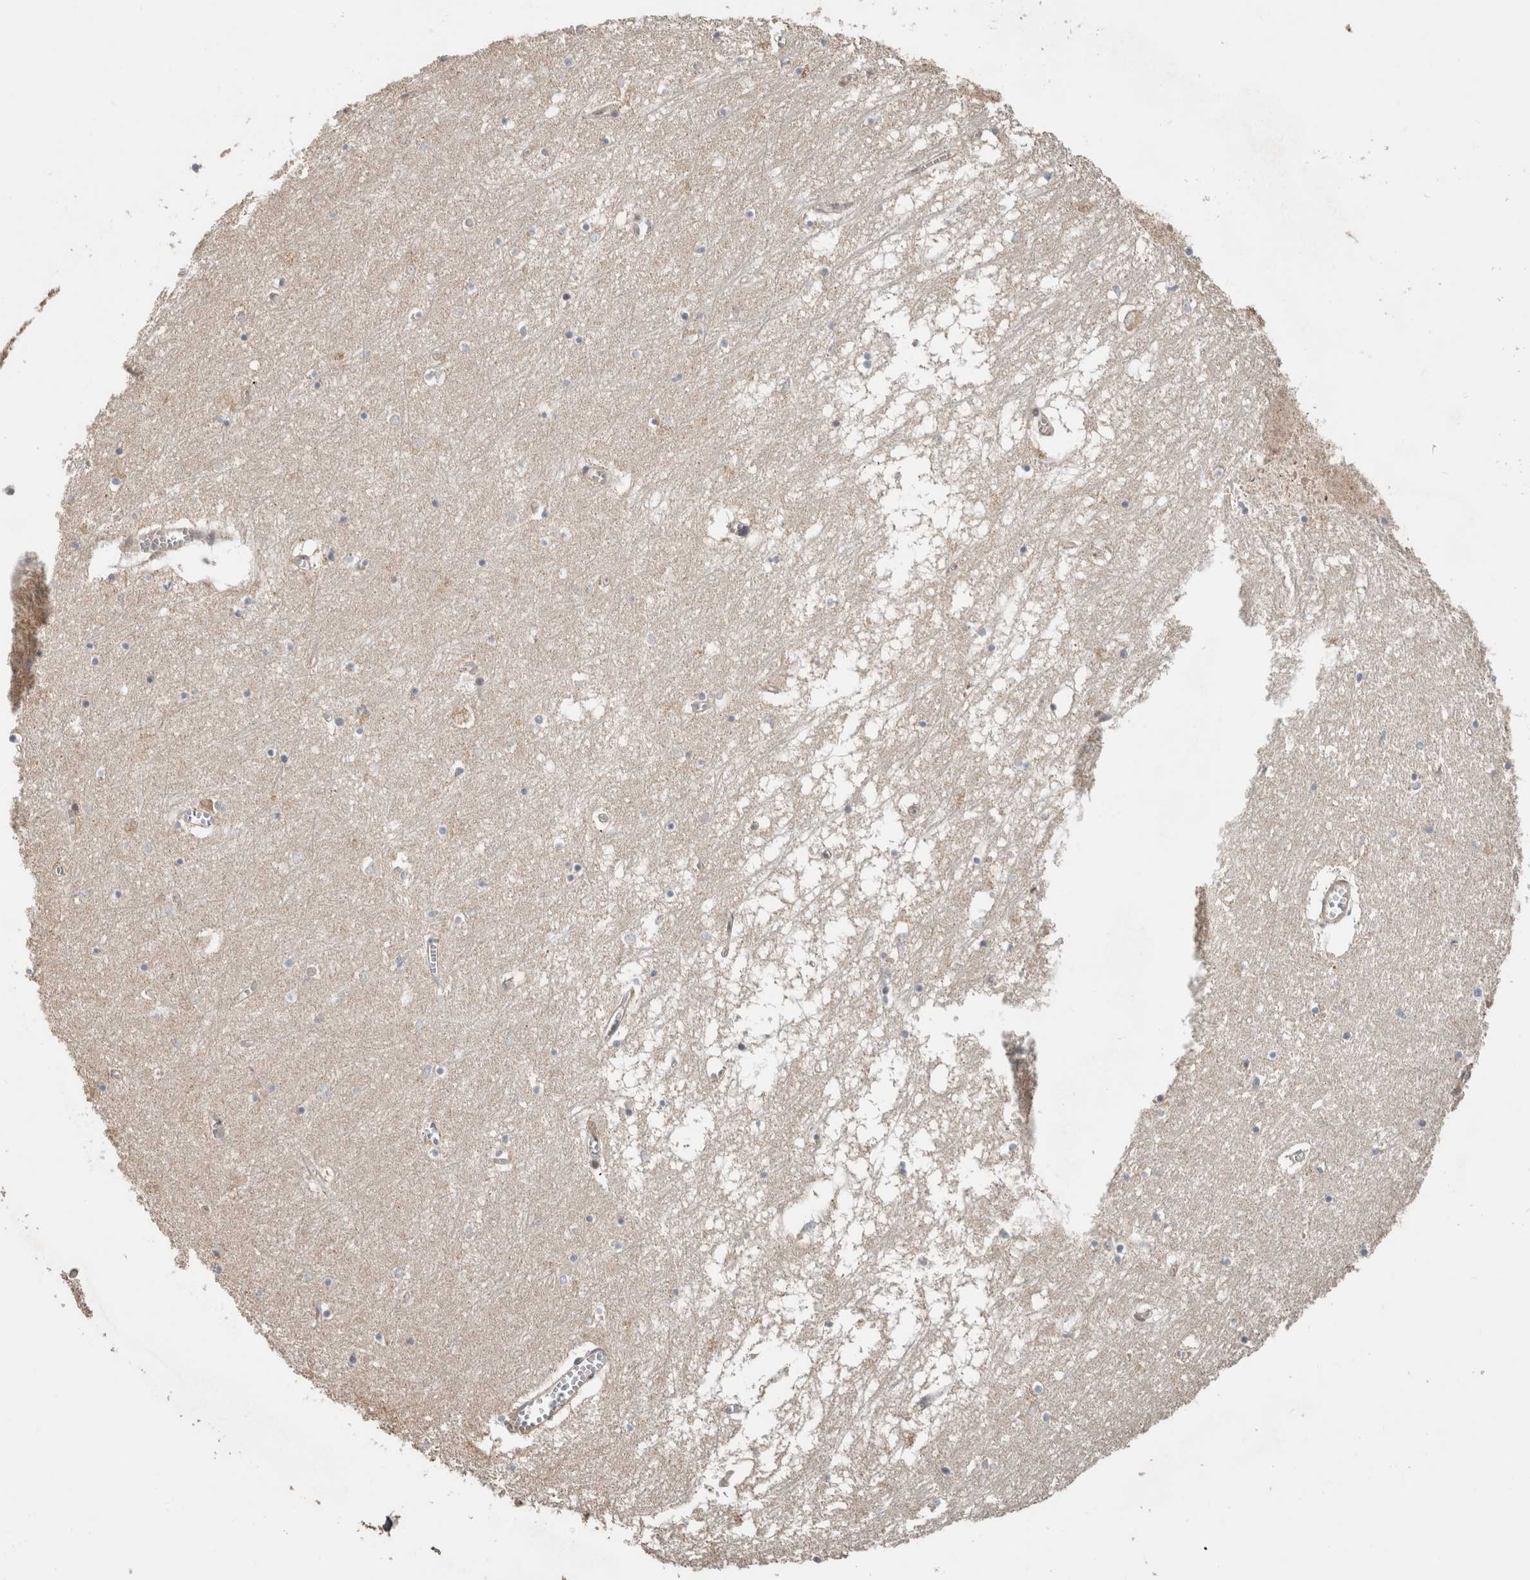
{"staining": {"intensity": "weak", "quantity": "<25%", "location": "cytoplasmic/membranous"}, "tissue": "hippocampus", "cell_type": "Glial cells", "image_type": "normal", "snomed": [{"axis": "morphology", "description": "Normal tissue, NOS"}, {"axis": "topography", "description": "Hippocampus"}], "caption": "A high-resolution micrograph shows immunohistochemistry (IHC) staining of benign hippocampus, which shows no significant expression in glial cells.", "gene": "GINS4", "patient": {"sex": "male", "age": 70}}